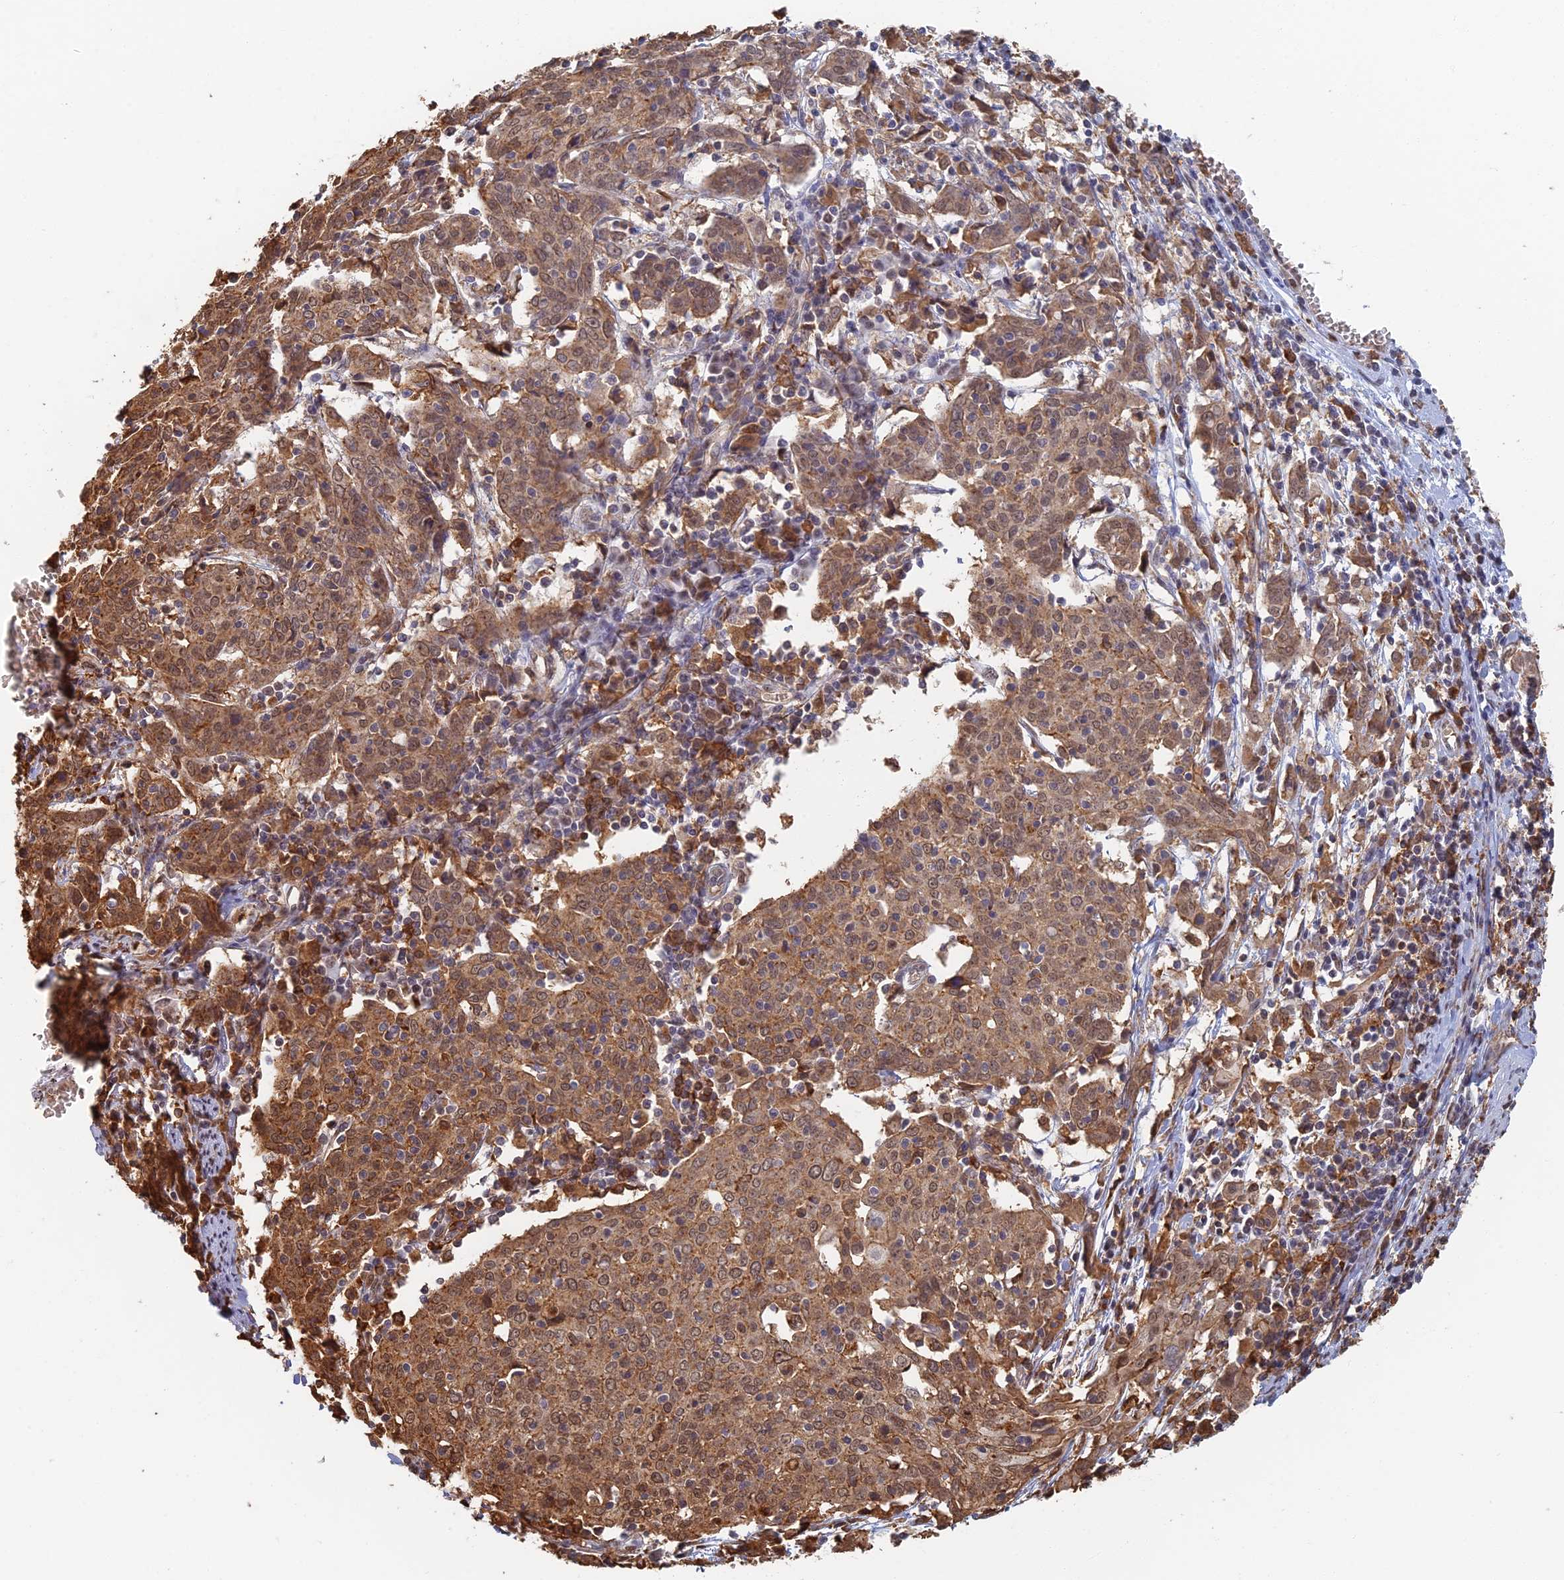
{"staining": {"intensity": "moderate", "quantity": ">75%", "location": "cytoplasmic/membranous,nuclear"}, "tissue": "cervical cancer", "cell_type": "Tumor cells", "image_type": "cancer", "snomed": [{"axis": "morphology", "description": "Squamous cell carcinoma, NOS"}, {"axis": "topography", "description": "Cervix"}], "caption": "Tumor cells display moderate cytoplasmic/membranous and nuclear positivity in approximately >75% of cells in cervical cancer.", "gene": "GPATCH1", "patient": {"sex": "female", "age": 67}}